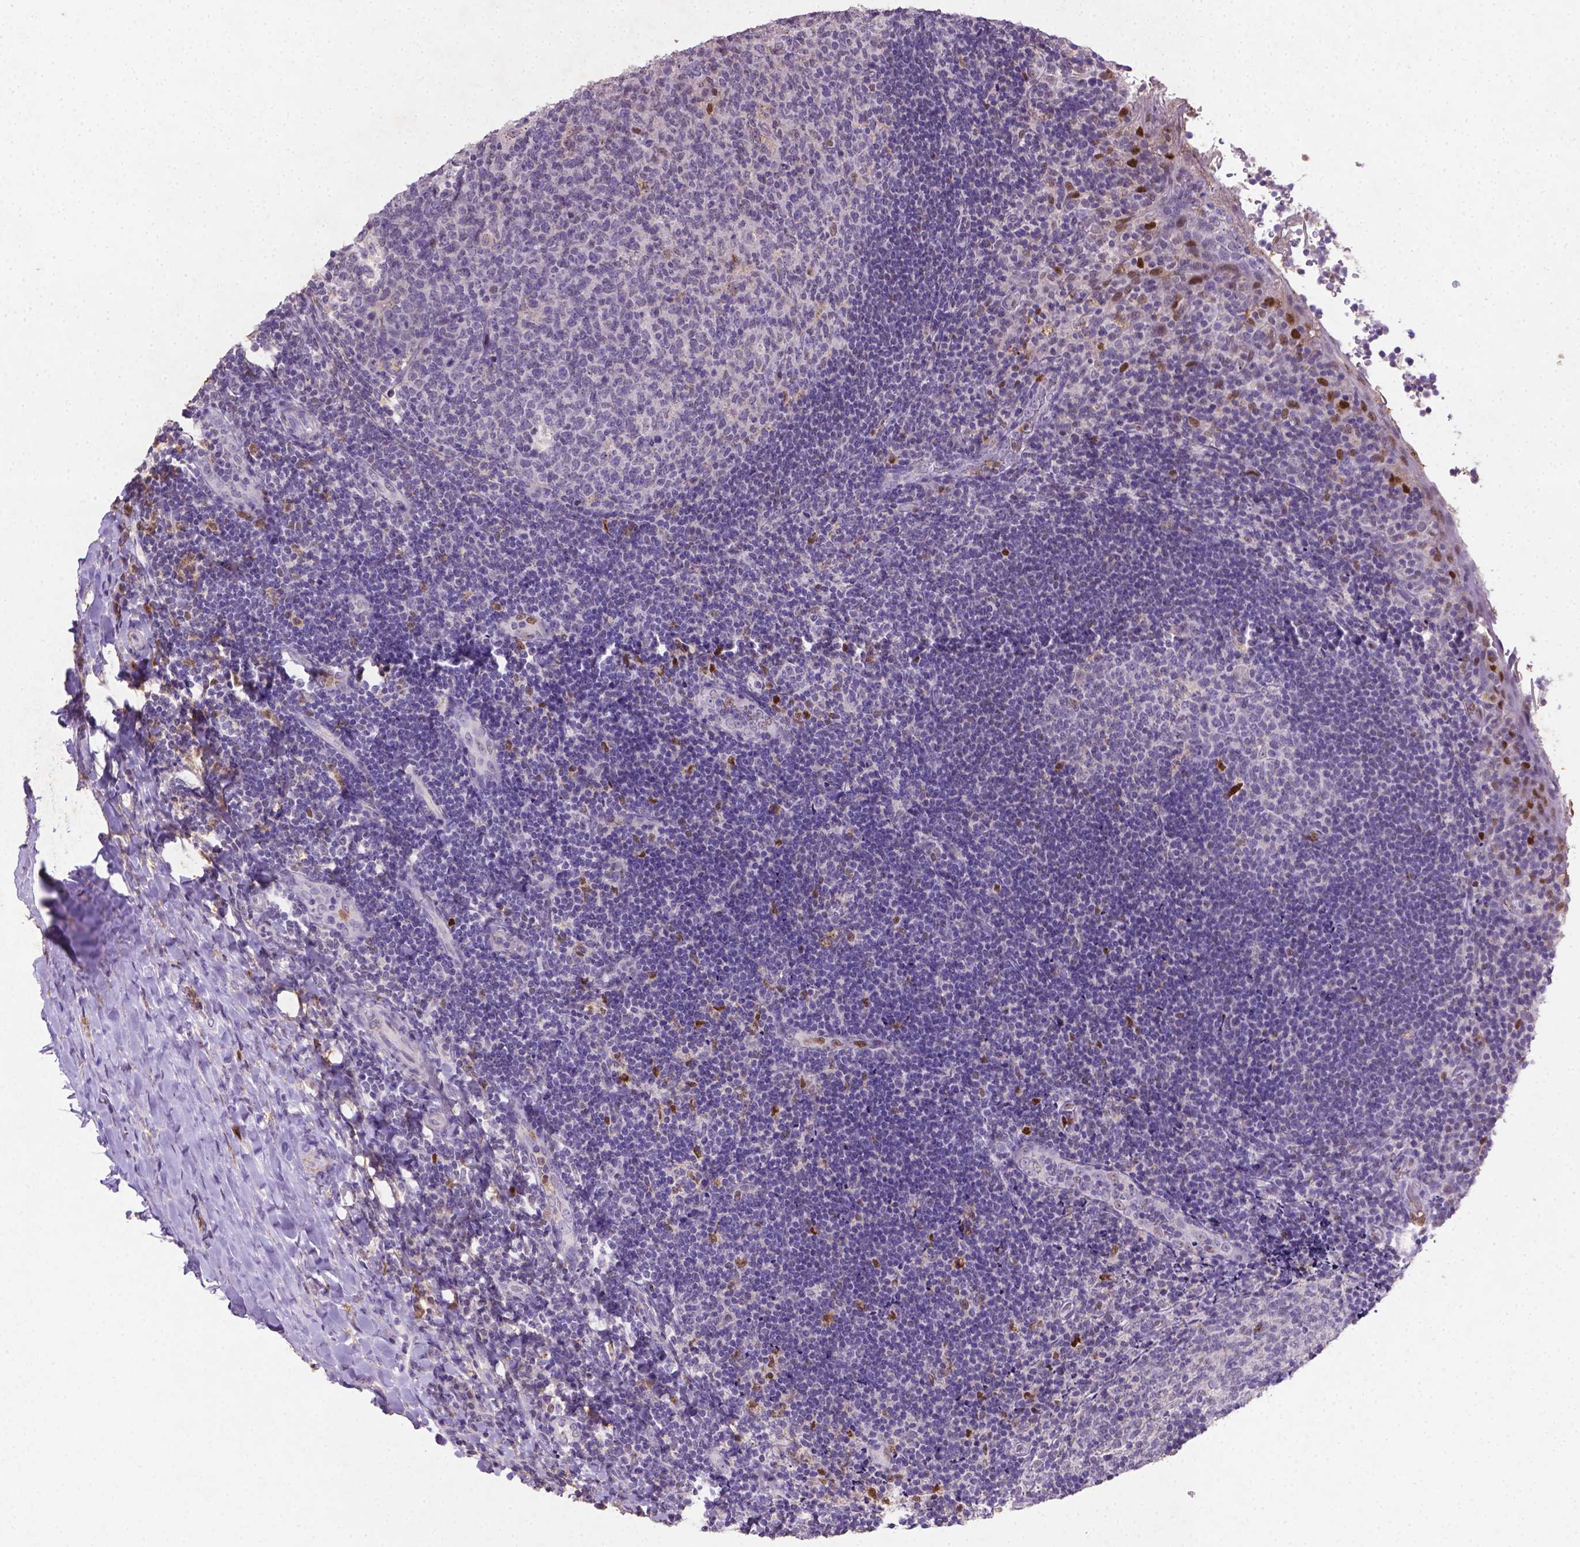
{"staining": {"intensity": "moderate", "quantity": "<25%", "location": "nuclear"}, "tissue": "tonsil", "cell_type": "Germinal center cells", "image_type": "normal", "snomed": [{"axis": "morphology", "description": "Normal tissue, NOS"}, {"axis": "topography", "description": "Tonsil"}], "caption": "Human tonsil stained for a protein (brown) shows moderate nuclear positive staining in approximately <25% of germinal center cells.", "gene": "CDKN1A", "patient": {"sex": "female", "age": 10}}